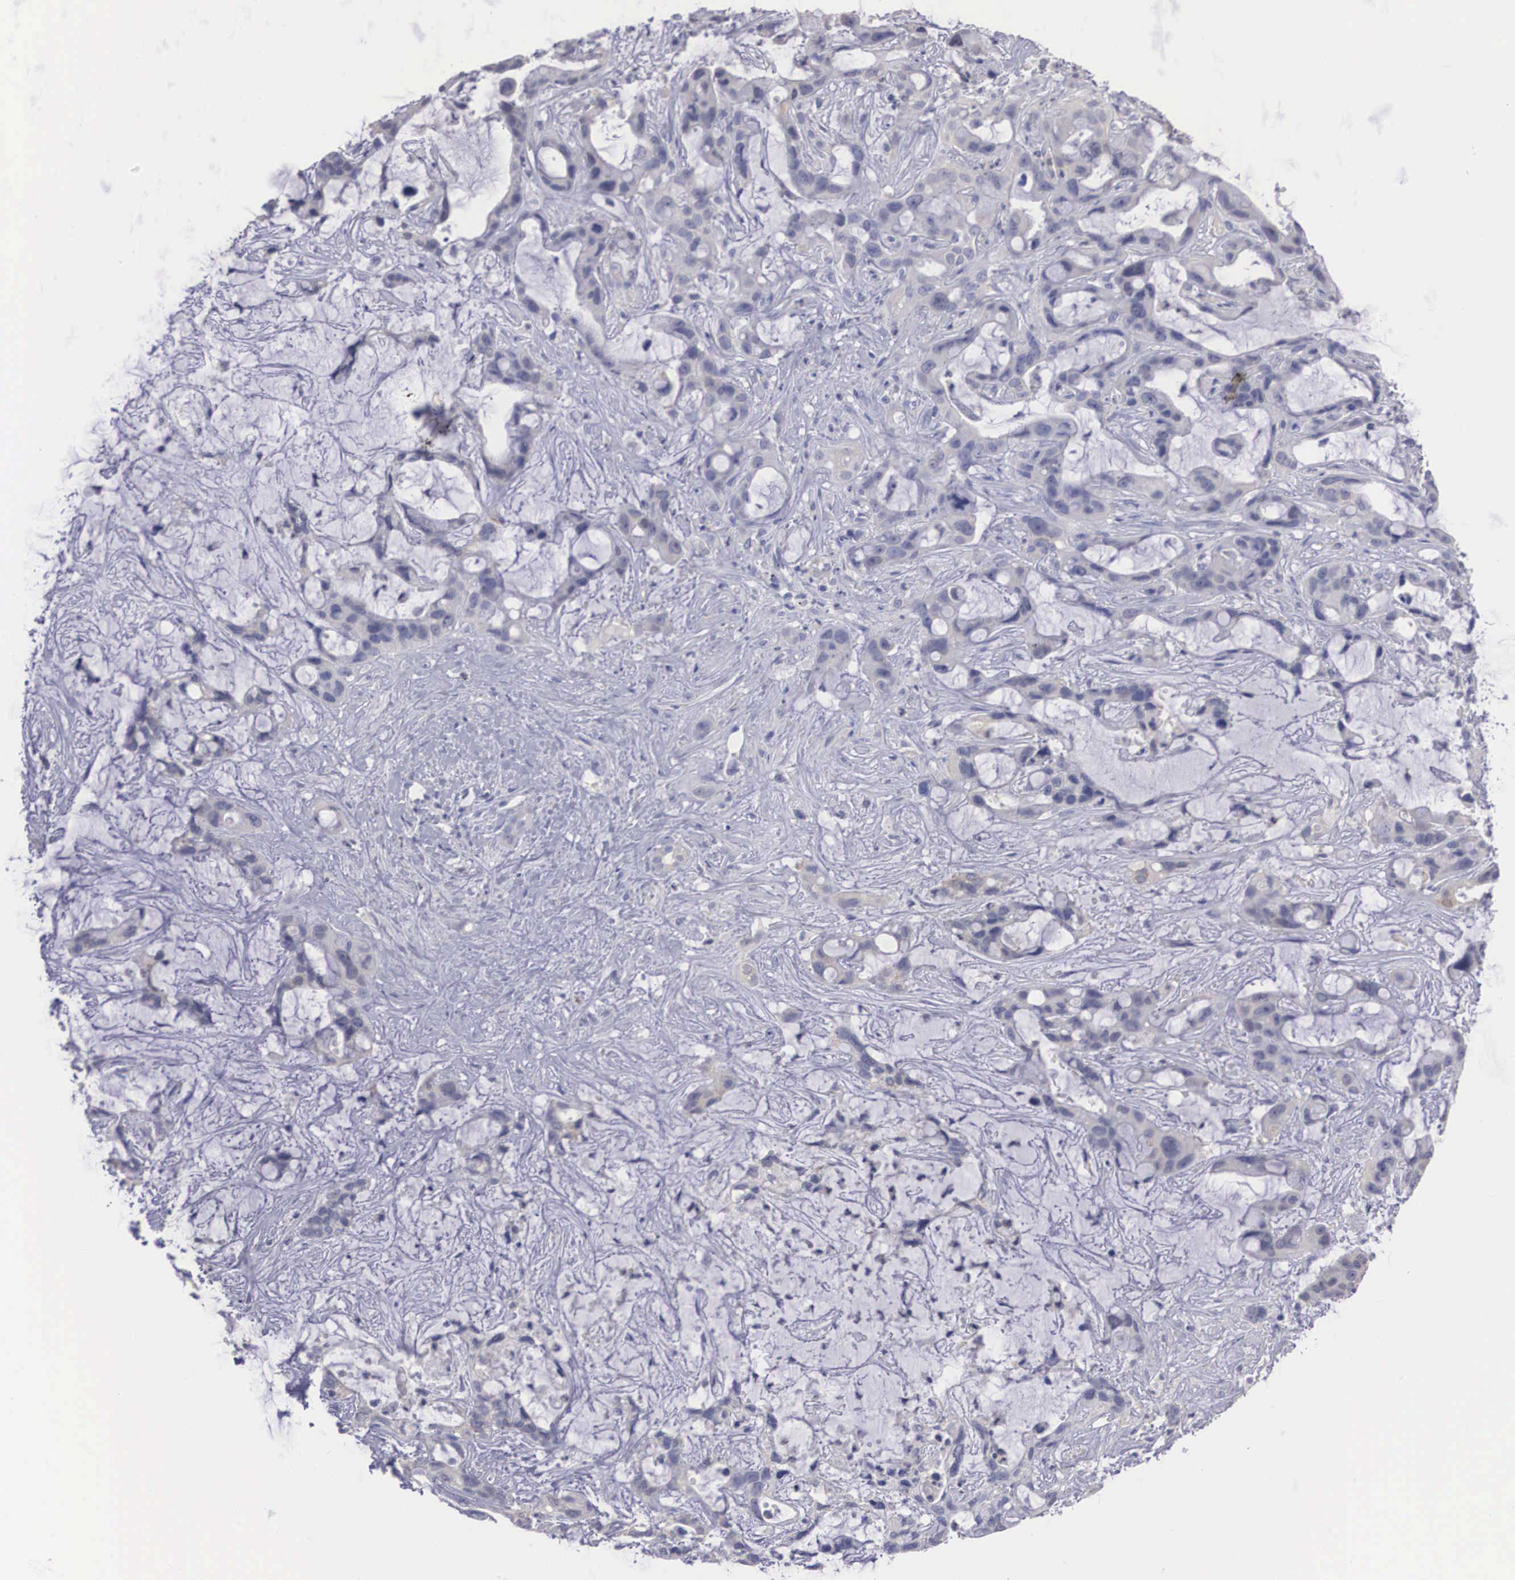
{"staining": {"intensity": "negative", "quantity": "none", "location": "none"}, "tissue": "liver cancer", "cell_type": "Tumor cells", "image_type": "cancer", "snomed": [{"axis": "morphology", "description": "Cholangiocarcinoma"}, {"axis": "topography", "description": "Liver"}], "caption": "A micrograph of human liver cholangiocarcinoma is negative for staining in tumor cells.", "gene": "REPS2", "patient": {"sex": "female", "age": 65}}